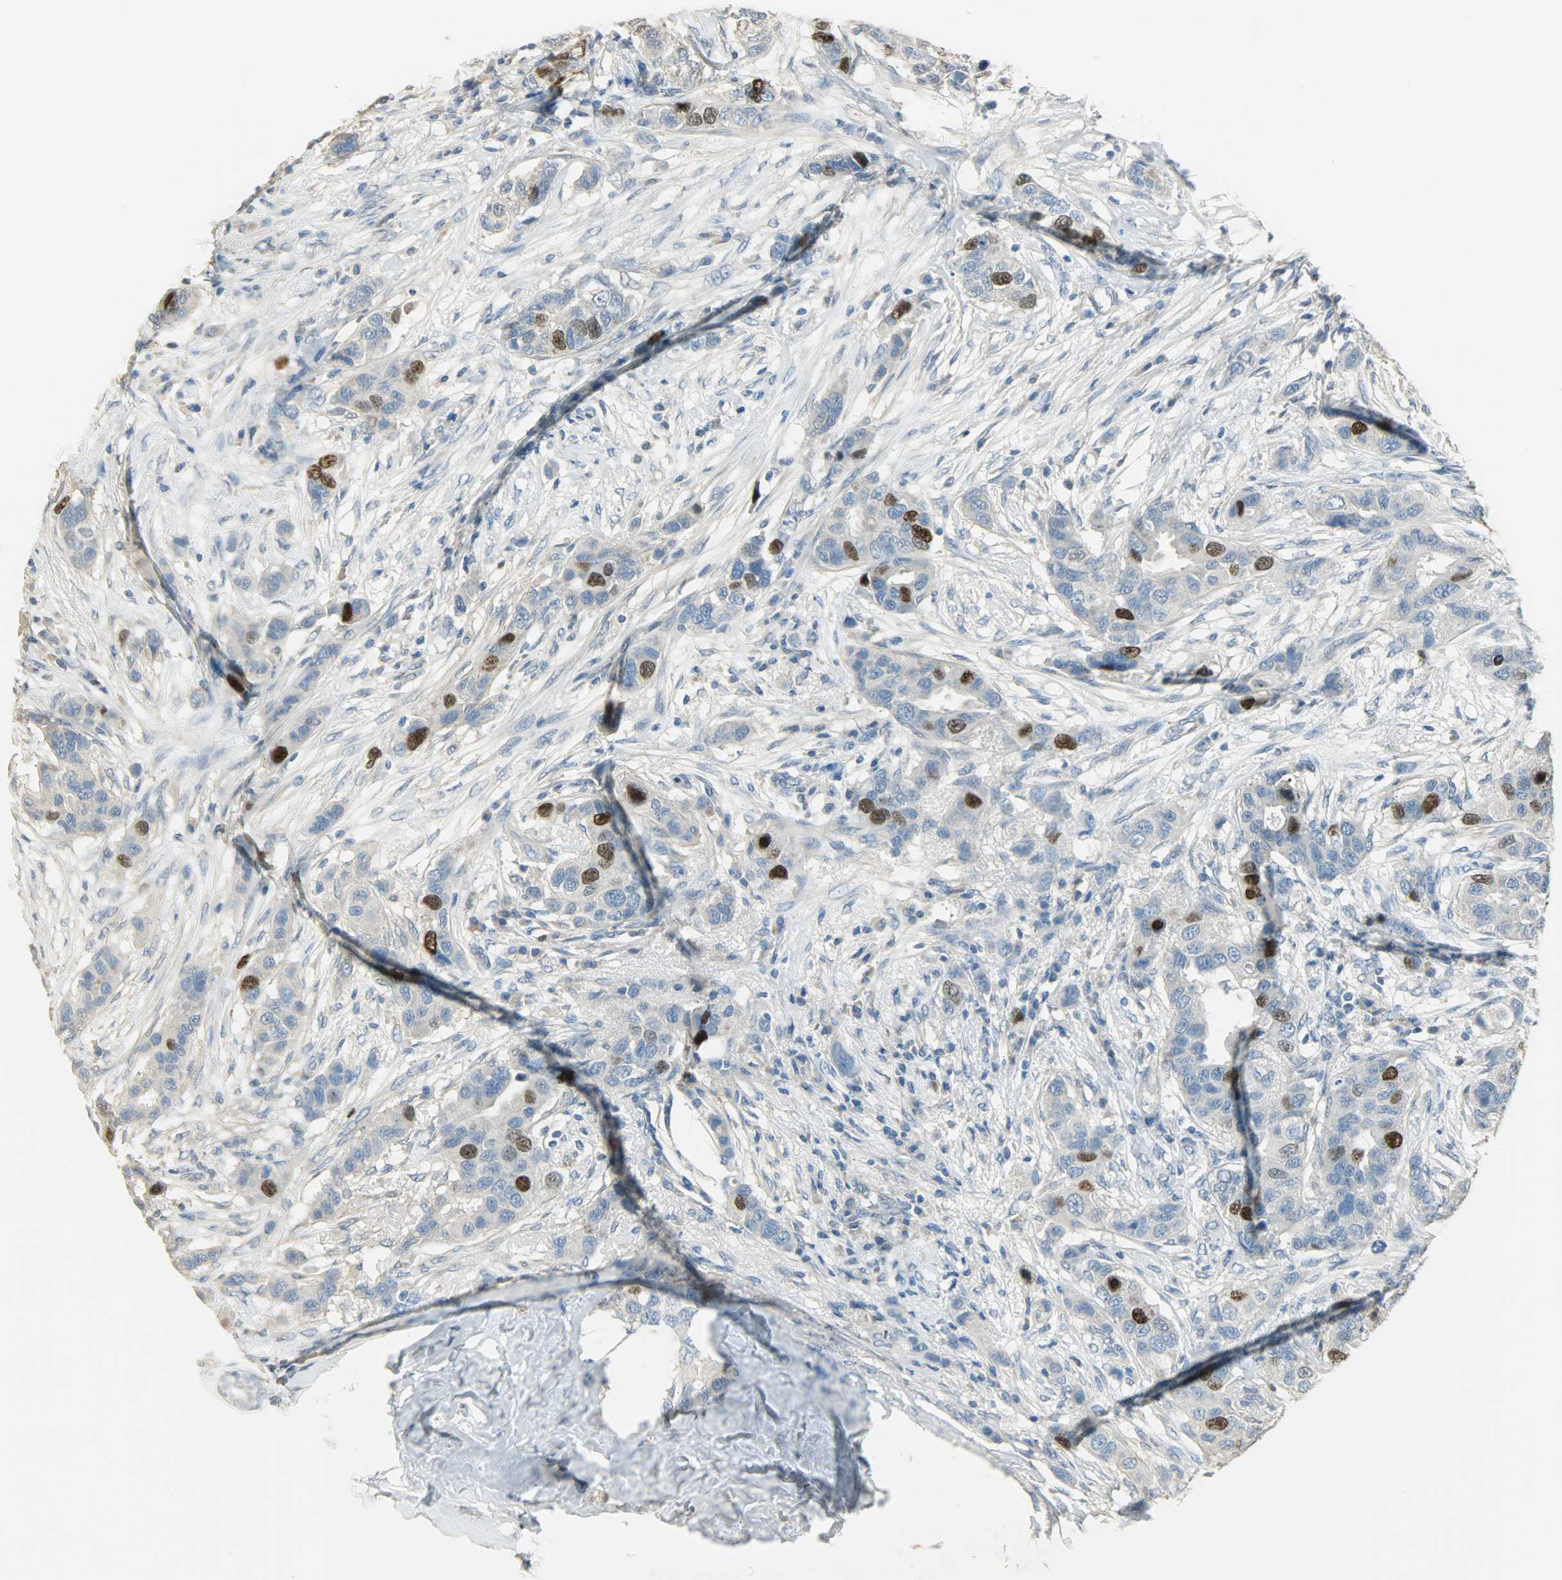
{"staining": {"intensity": "strong", "quantity": "<25%", "location": "cytoplasmic/membranous,nuclear"}, "tissue": "breast cancer", "cell_type": "Tumor cells", "image_type": "cancer", "snomed": [{"axis": "morphology", "description": "Duct carcinoma"}, {"axis": "topography", "description": "Breast"}], "caption": "Immunohistochemical staining of human breast cancer (infiltrating ductal carcinoma) demonstrates strong cytoplasmic/membranous and nuclear protein staining in approximately <25% of tumor cells.", "gene": "TPX2", "patient": {"sex": "female", "age": 50}}